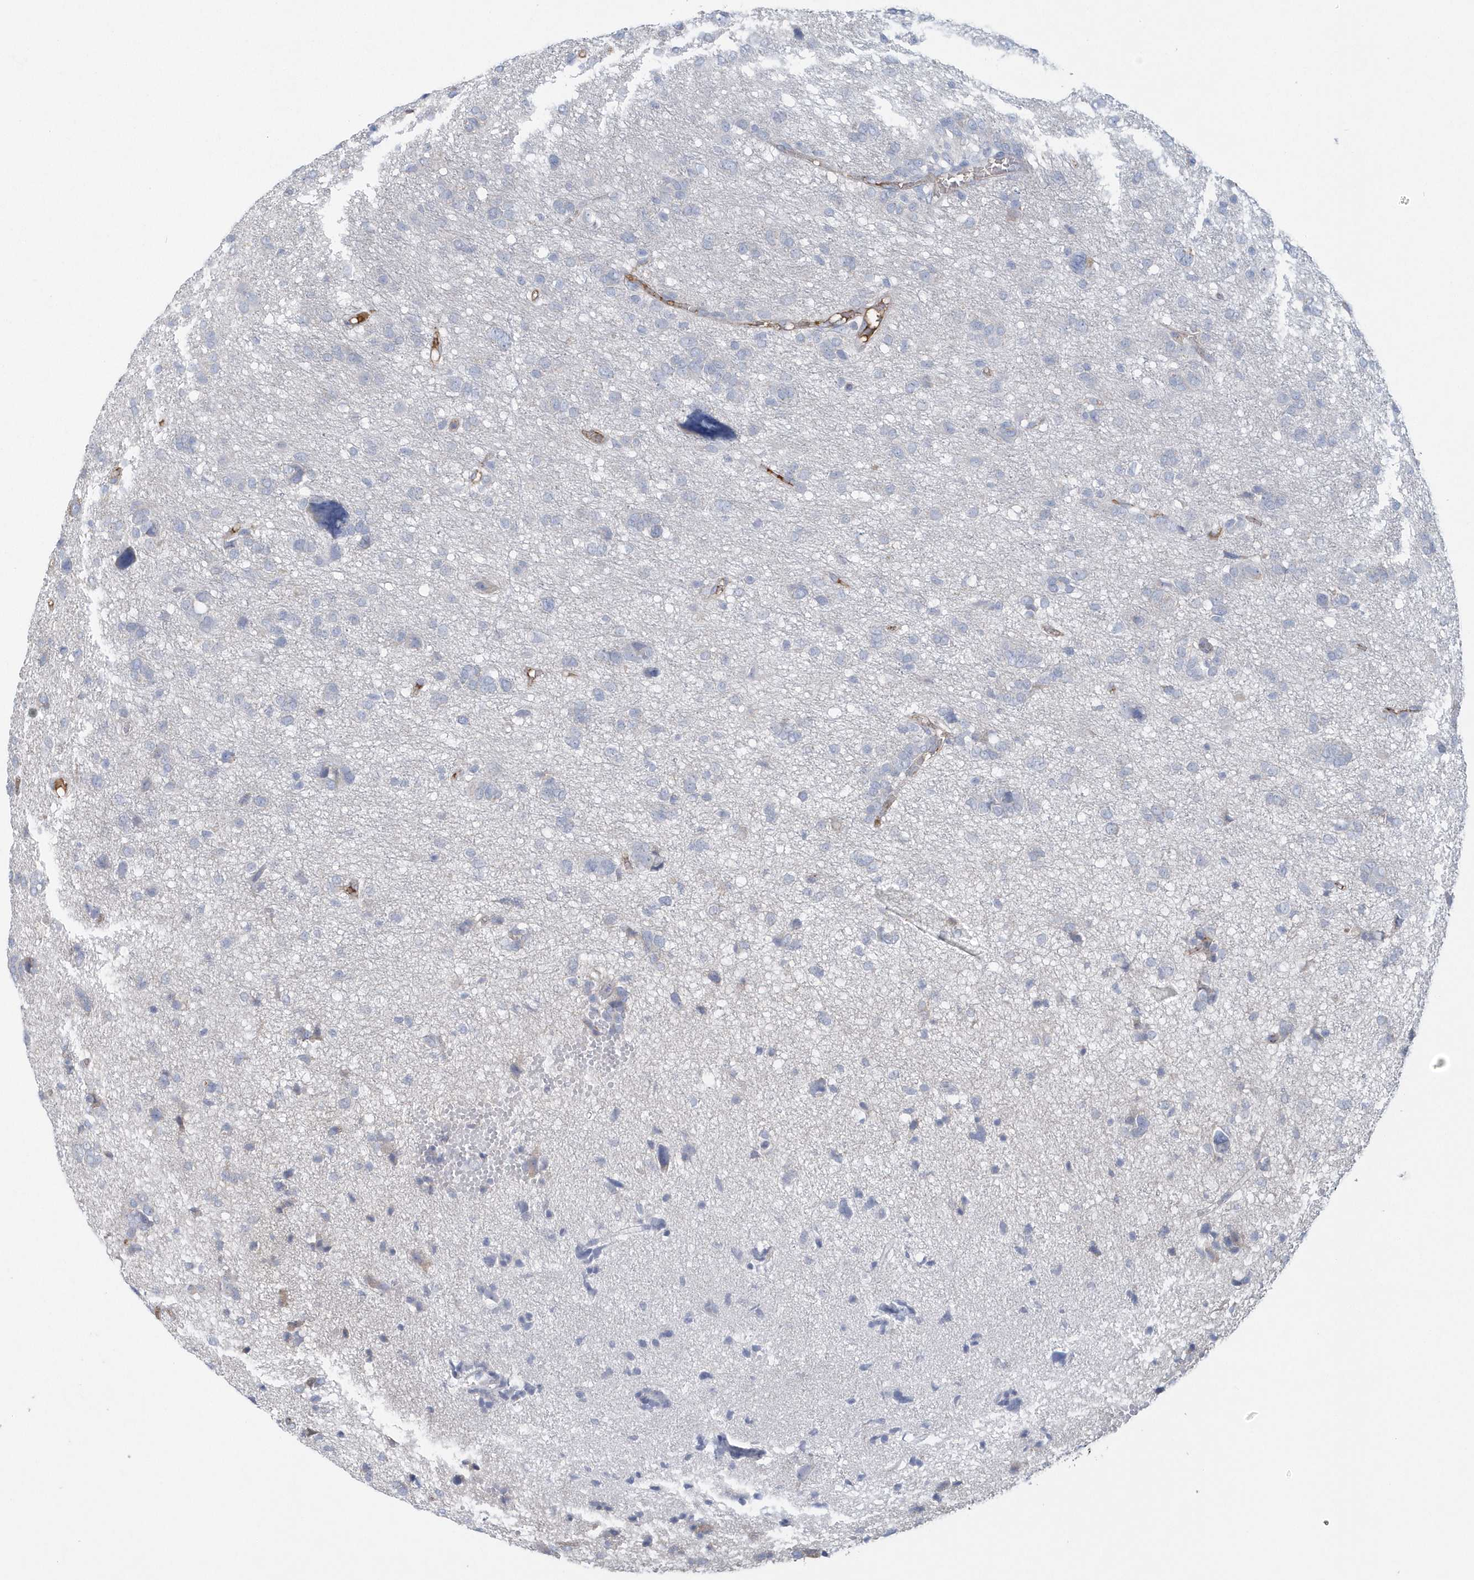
{"staining": {"intensity": "negative", "quantity": "none", "location": "none"}, "tissue": "glioma", "cell_type": "Tumor cells", "image_type": "cancer", "snomed": [{"axis": "morphology", "description": "Glioma, malignant, High grade"}, {"axis": "topography", "description": "Brain"}], "caption": "Malignant glioma (high-grade) stained for a protein using immunohistochemistry (IHC) shows no positivity tumor cells.", "gene": "SPATA18", "patient": {"sex": "female", "age": 59}}